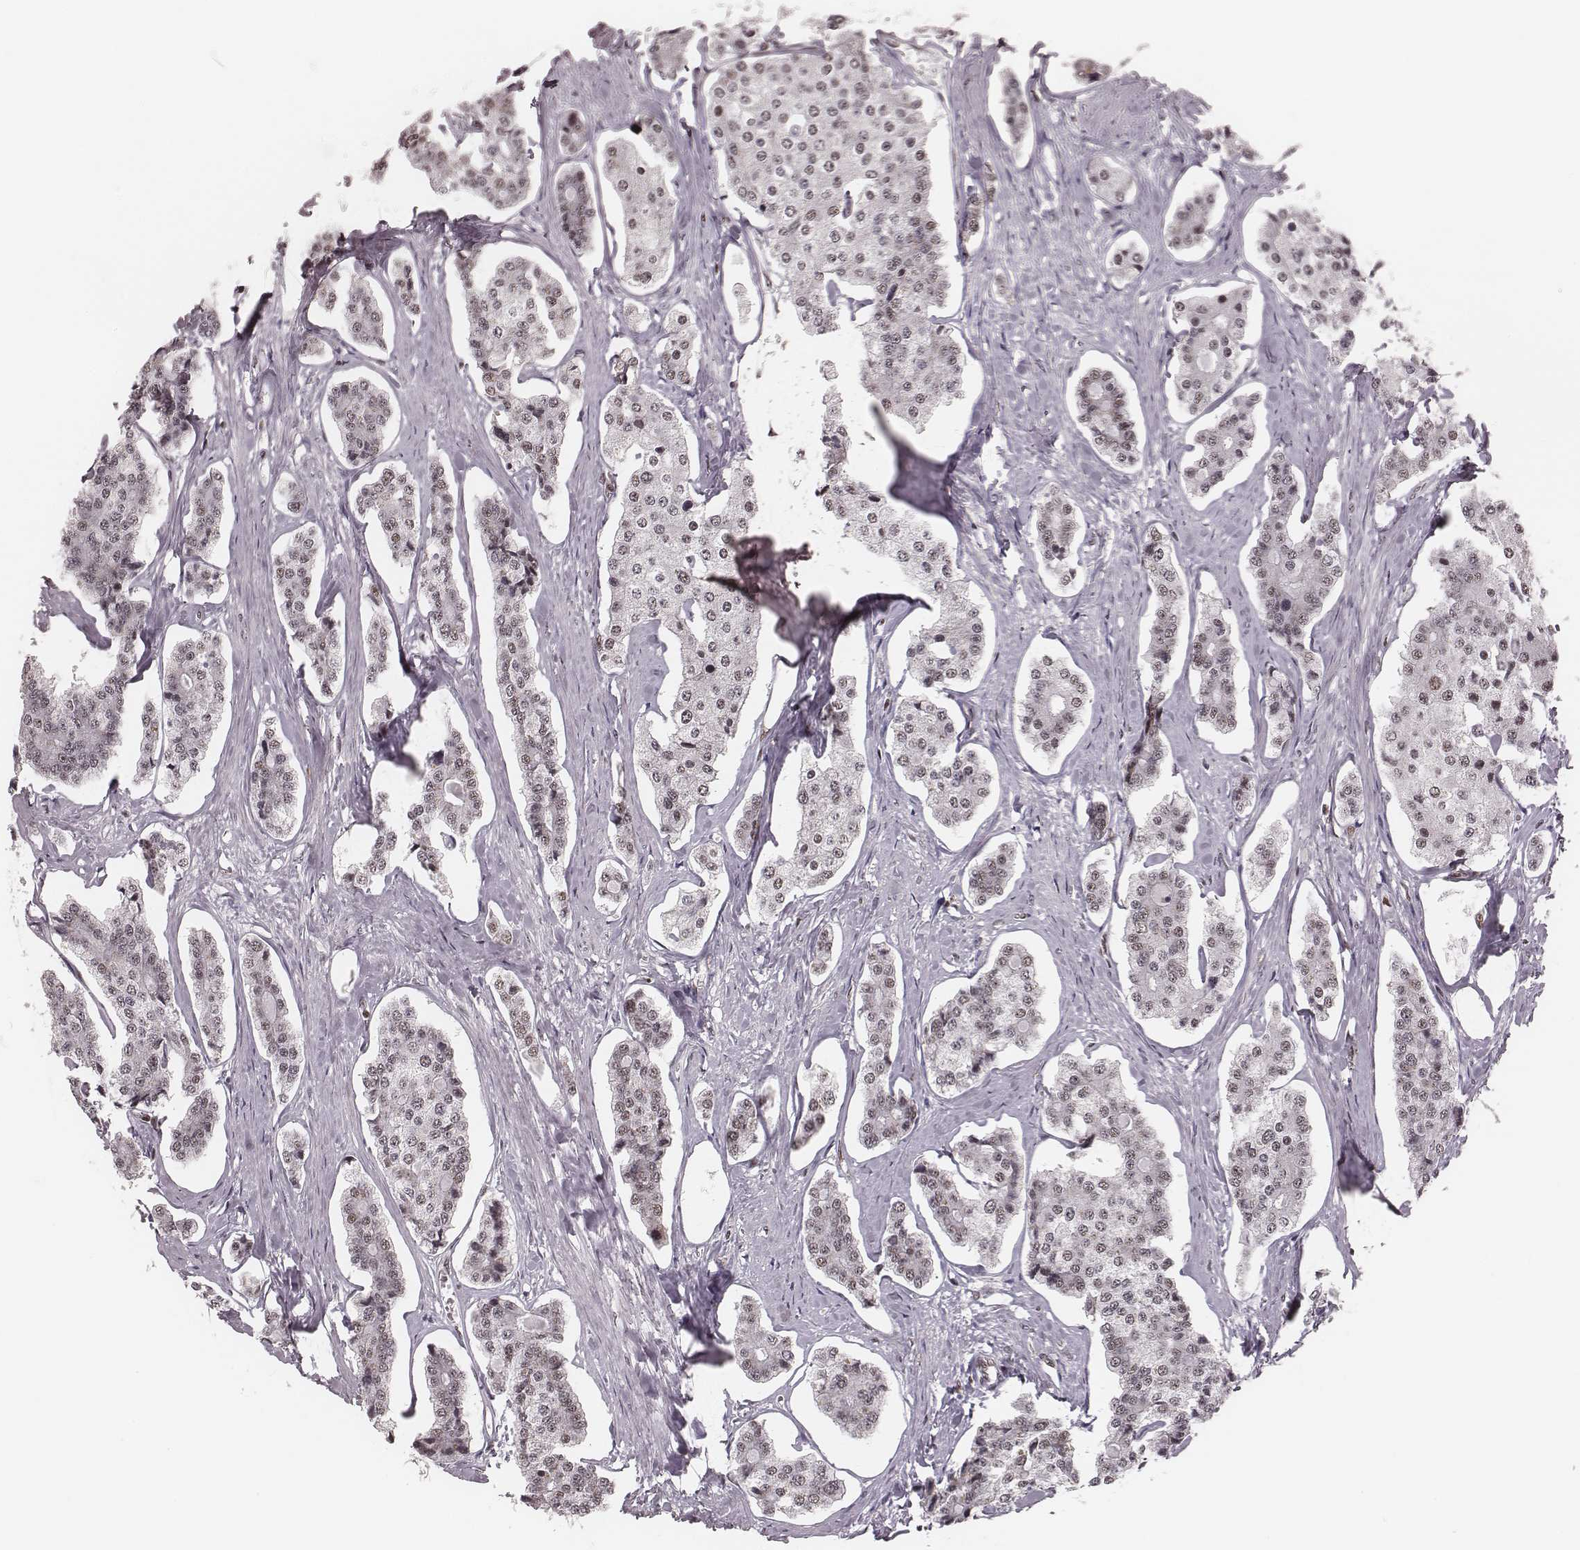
{"staining": {"intensity": "moderate", "quantity": ">75%", "location": "nuclear"}, "tissue": "carcinoid", "cell_type": "Tumor cells", "image_type": "cancer", "snomed": [{"axis": "morphology", "description": "Carcinoid, malignant, NOS"}, {"axis": "topography", "description": "Small intestine"}], "caption": "Human carcinoid stained for a protein (brown) shows moderate nuclear positive expression in about >75% of tumor cells.", "gene": "LUC7L", "patient": {"sex": "female", "age": 65}}